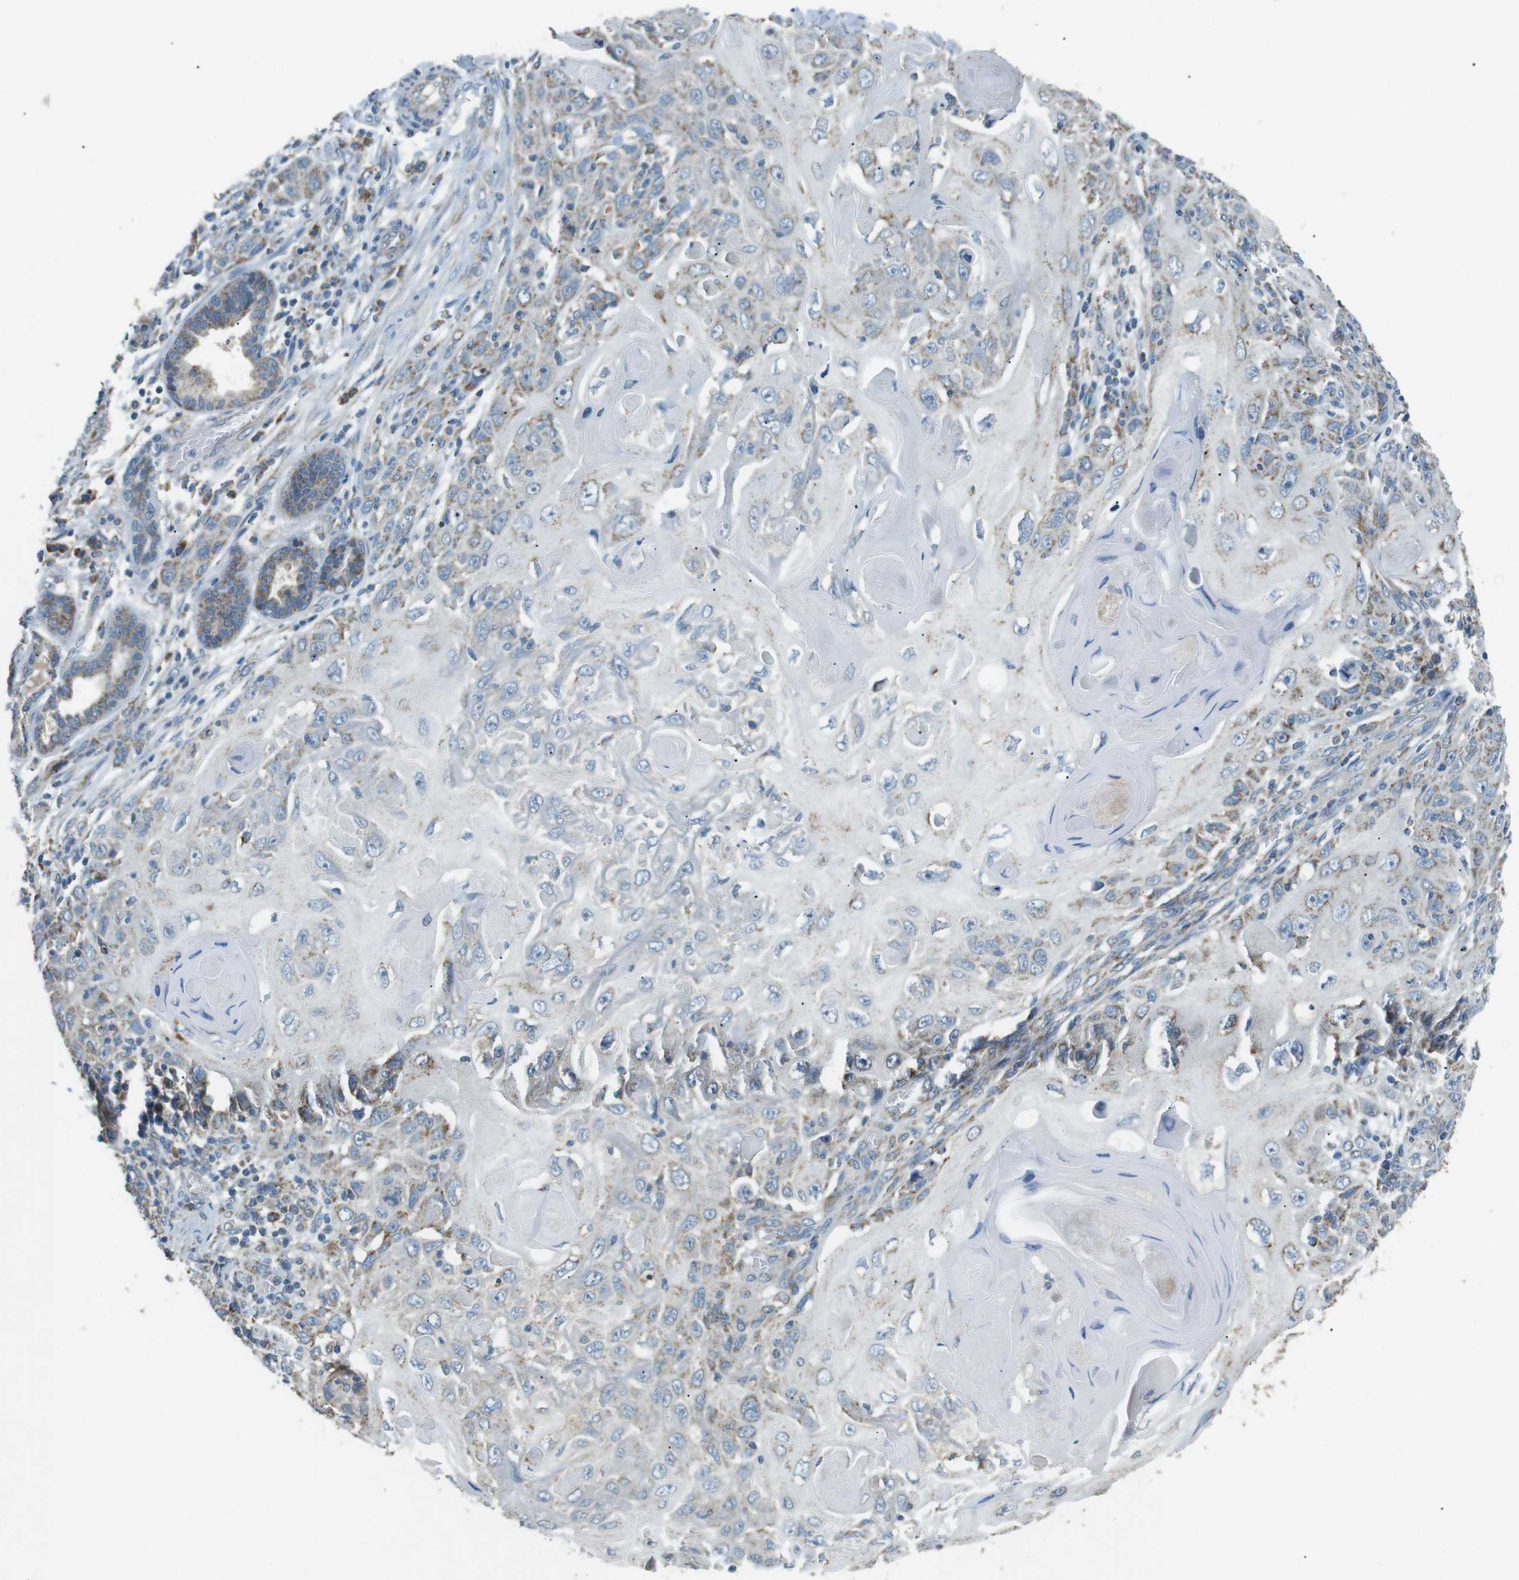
{"staining": {"intensity": "moderate", "quantity": "<25%", "location": "cytoplasmic/membranous"}, "tissue": "skin cancer", "cell_type": "Tumor cells", "image_type": "cancer", "snomed": [{"axis": "morphology", "description": "Squamous cell carcinoma, NOS"}, {"axis": "topography", "description": "Skin"}], "caption": "A brown stain labels moderate cytoplasmic/membranous staining of a protein in human skin squamous cell carcinoma tumor cells. The protein of interest is stained brown, and the nuclei are stained in blue (DAB (3,3'-diaminobenzidine) IHC with brightfield microscopy, high magnification).", "gene": "BACE1", "patient": {"sex": "female", "age": 88}}